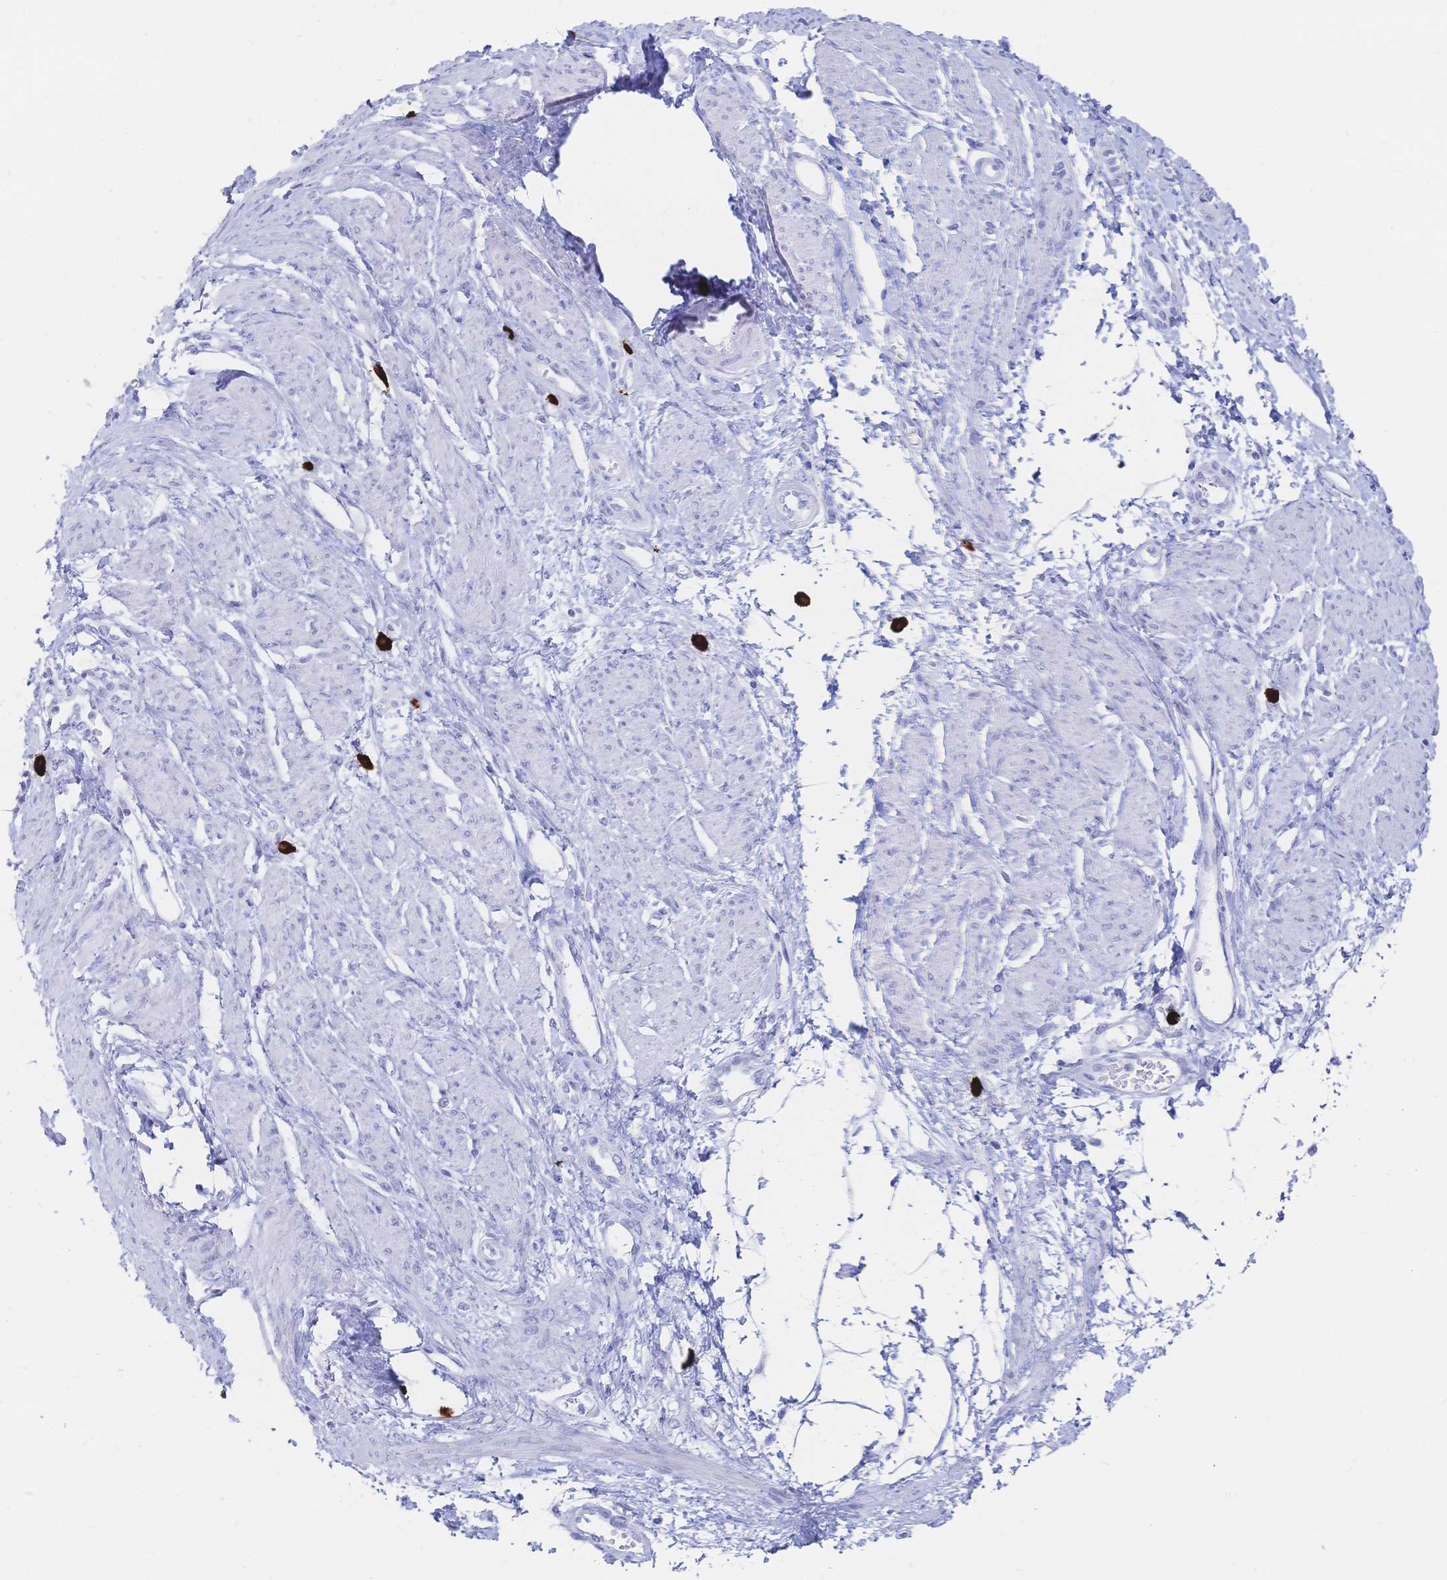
{"staining": {"intensity": "negative", "quantity": "none", "location": "none"}, "tissue": "smooth muscle", "cell_type": "Smooth muscle cells", "image_type": "normal", "snomed": [{"axis": "morphology", "description": "Normal tissue, NOS"}, {"axis": "topography", "description": "Smooth muscle"}, {"axis": "topography", "description": "Uterus"}], "caption": "Protein analysis of unremarkable smooth muscle displays no significant expression in smooth muscle cells.", "gene": "IL2RB", "patient": {"sex": "female", "age": 39}}